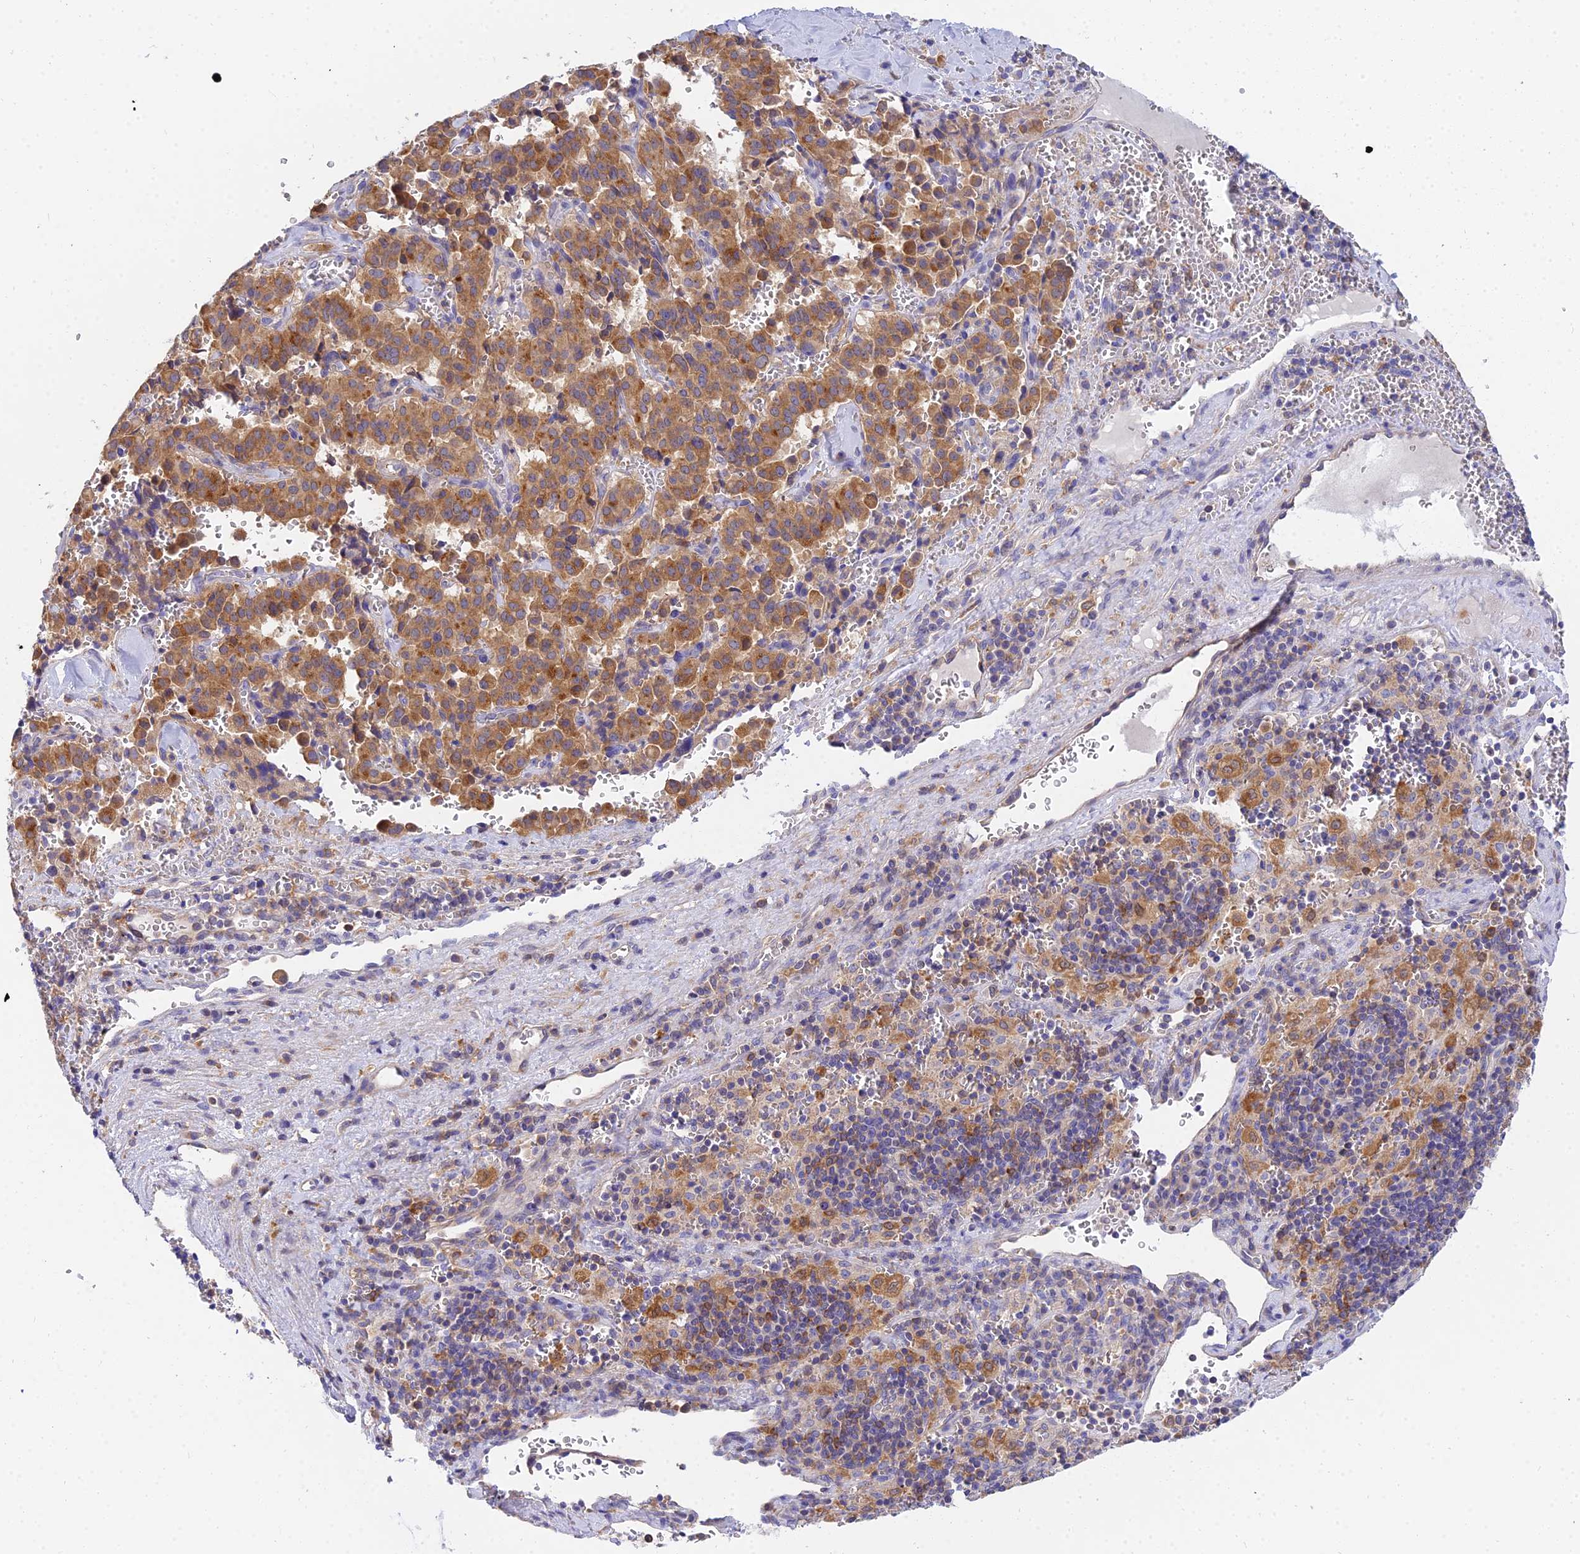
{"staining": {"intensity": "moderate", "quantity": ">75%", "location": "cytoplasmic/membranous"}, "tissue": "pancreatic cancer", "cell_type": "Tumor cells", "image_type": "cancer", "snomed": [{"axis": "morphology", "description": "Adenocarcinoma, NOS"}, {"axis": "topography", "description": "Pancreas"}], "caption": "DAB immunohistochemical staining of human pancreatic cancer shows moderate cytoplasmic/membranous protein expression in approximately >75% of tumor cells. The protein is stained brown, and the nuclei are stained in blue (DAB IHC with brightfield microscopy, high magnification).", "gene": "ARL8B", "patient": {"sex": "male", "age": 65}}